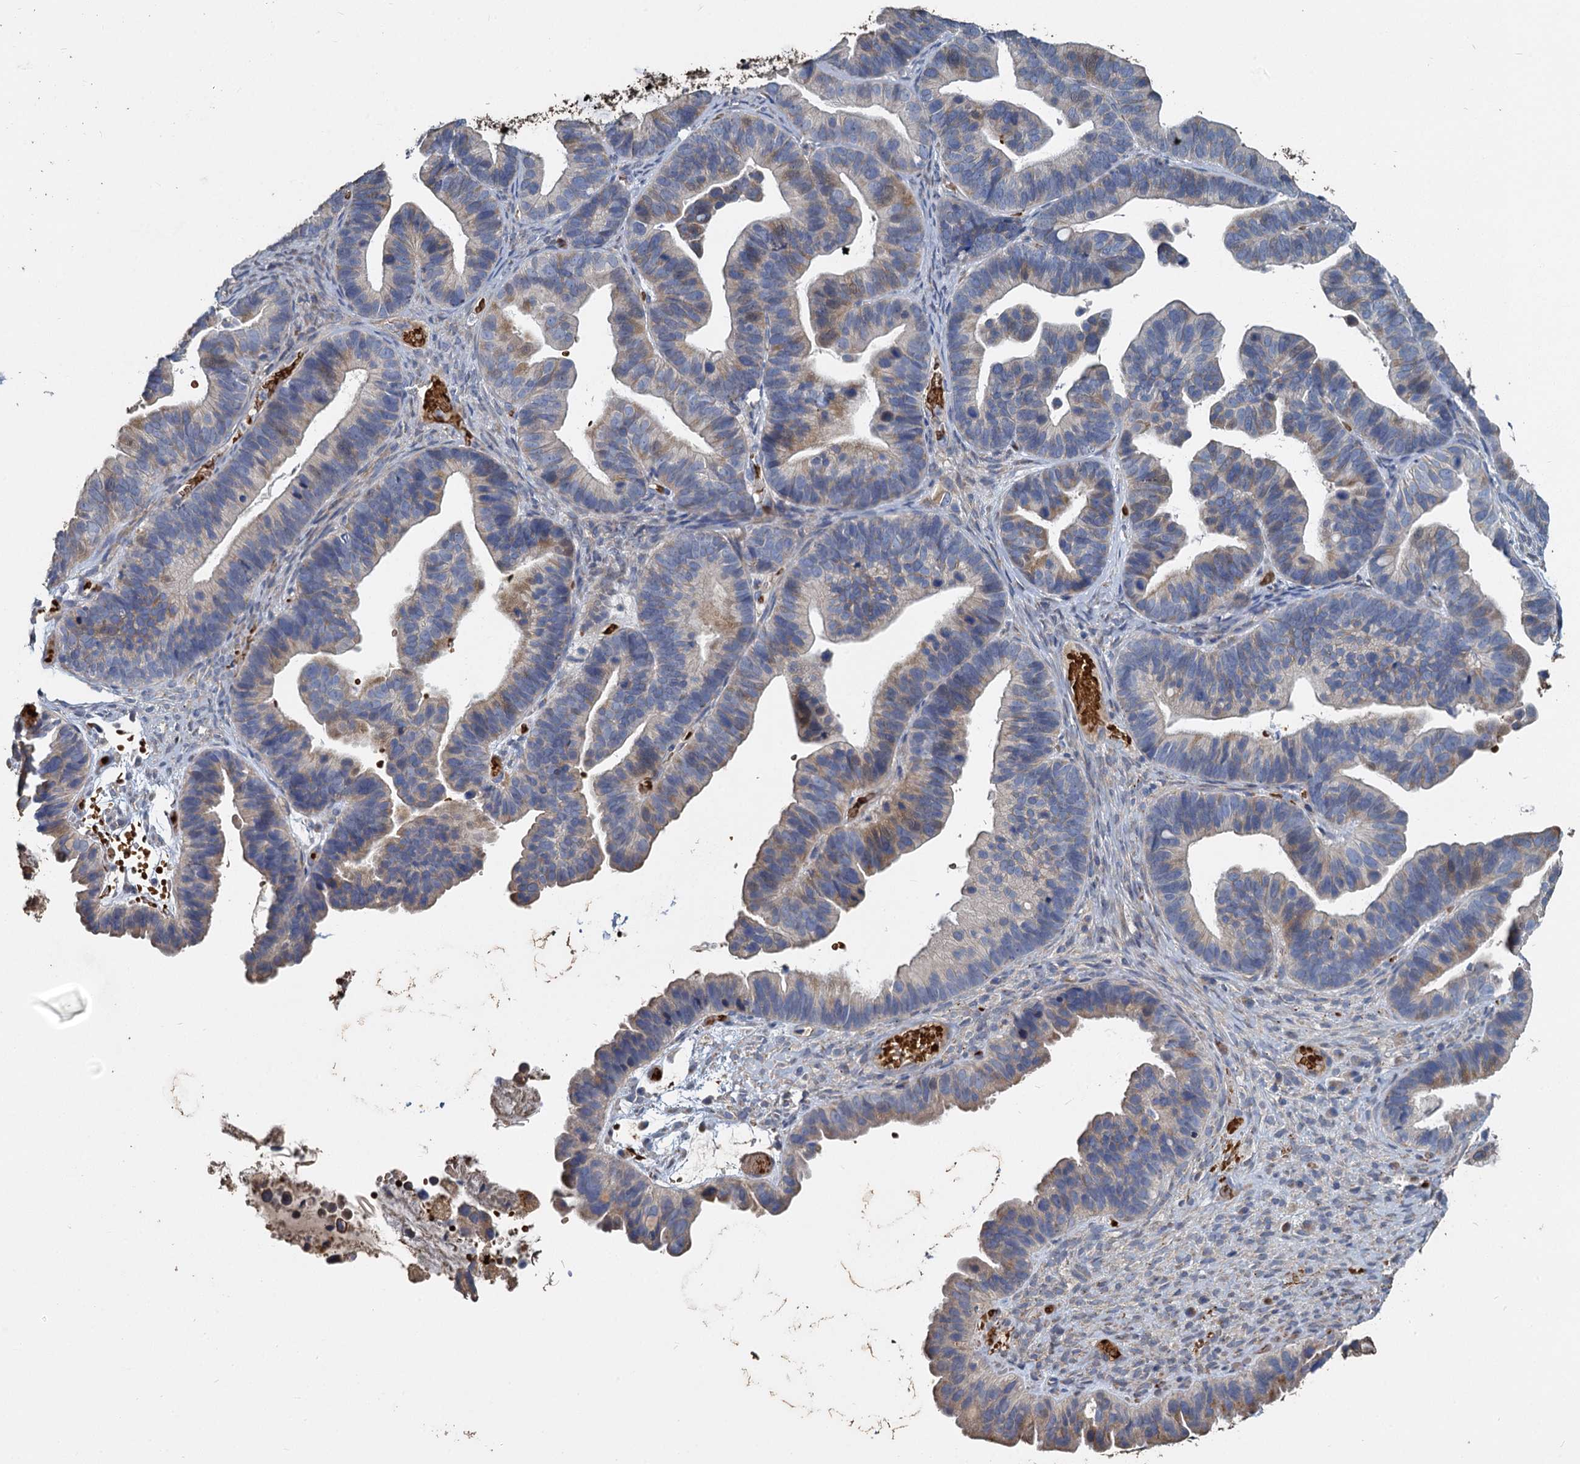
{"staining": {"intensity": "weak", "quantity": "25%-75%", "location": "cytoplasmic/membranous"}, "tissue": "ovarian cancer", "cell_type": "Tumor cells", "image_type": "cancer", "snomed": [{"axis": "morphology", "description": "Cystadenocarcinoma, serous, NOS"}, {"axis": "topography", "description": "Ovary"}], "caption": "This histopathology image demonstrates IHC staining of human ovarian cancer, with low weak cytoplasmic/membranous expression in approximately 25%-75% of tumor cells.", "gene": "TCTN2", "patient": {"sex": "female", "age": 56}}